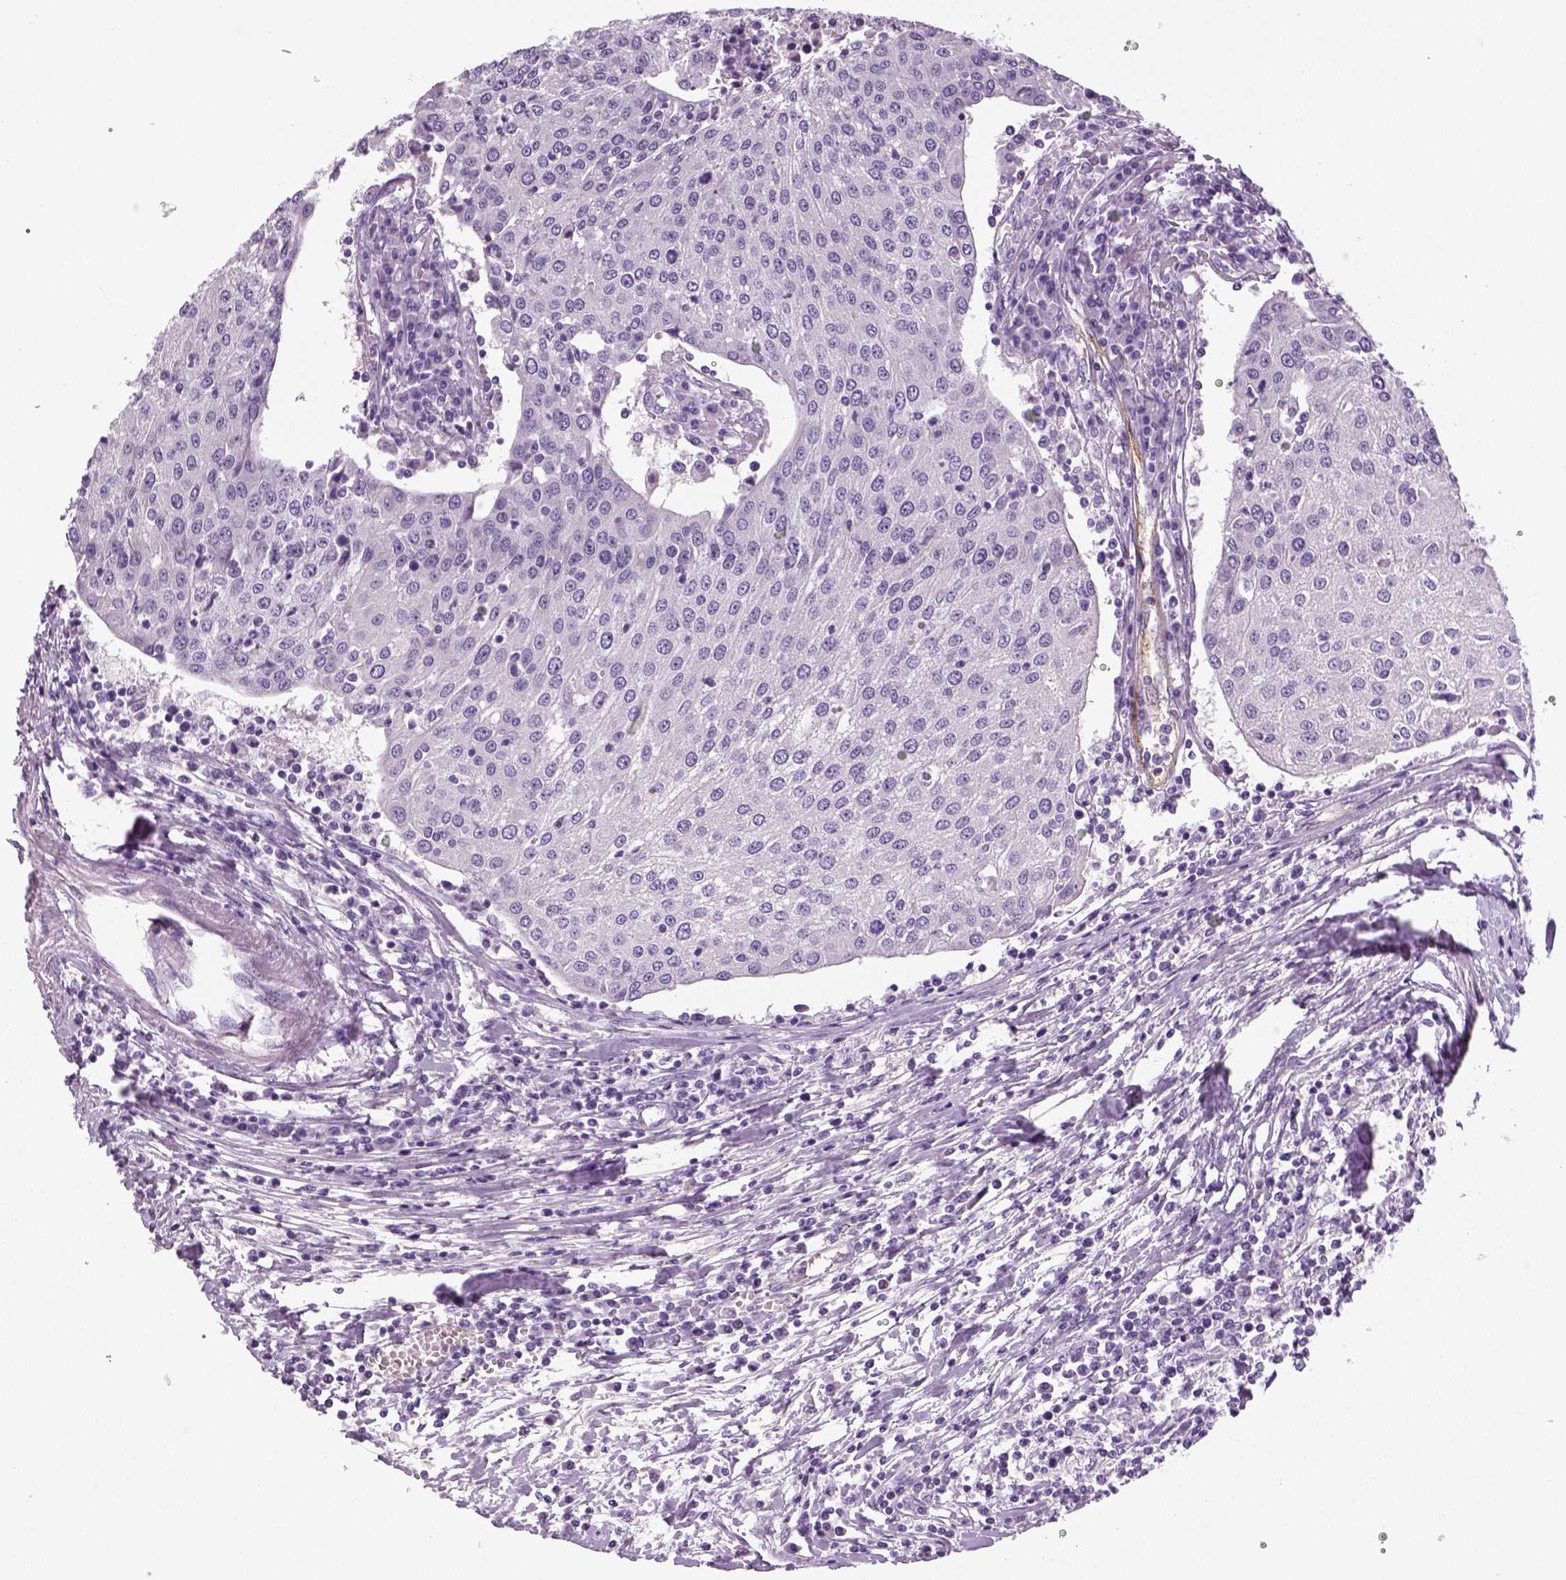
{"staining": {"intensity": "negative", "quantity": "none", "location": "none"}, "tissue": "urothelial cancer", "cell_type": "Tumor cells", "image_type": "cancer", "snomed": [{"axis": "morphology", "description": "Urothelial carcinoma, High grade"}, {"axis": "topography", "description": "Urinary bladder"}], "caption": "Histopathology image shows no significant protein expression in tumor cells of urothelial carcinoma (high-grade). (DAB (3,3'-diaminobenzidine) IHC with hematoxylin counter stain).", "gene": "TSPAN7", "patient": {"sex": "female", "age": 85}}